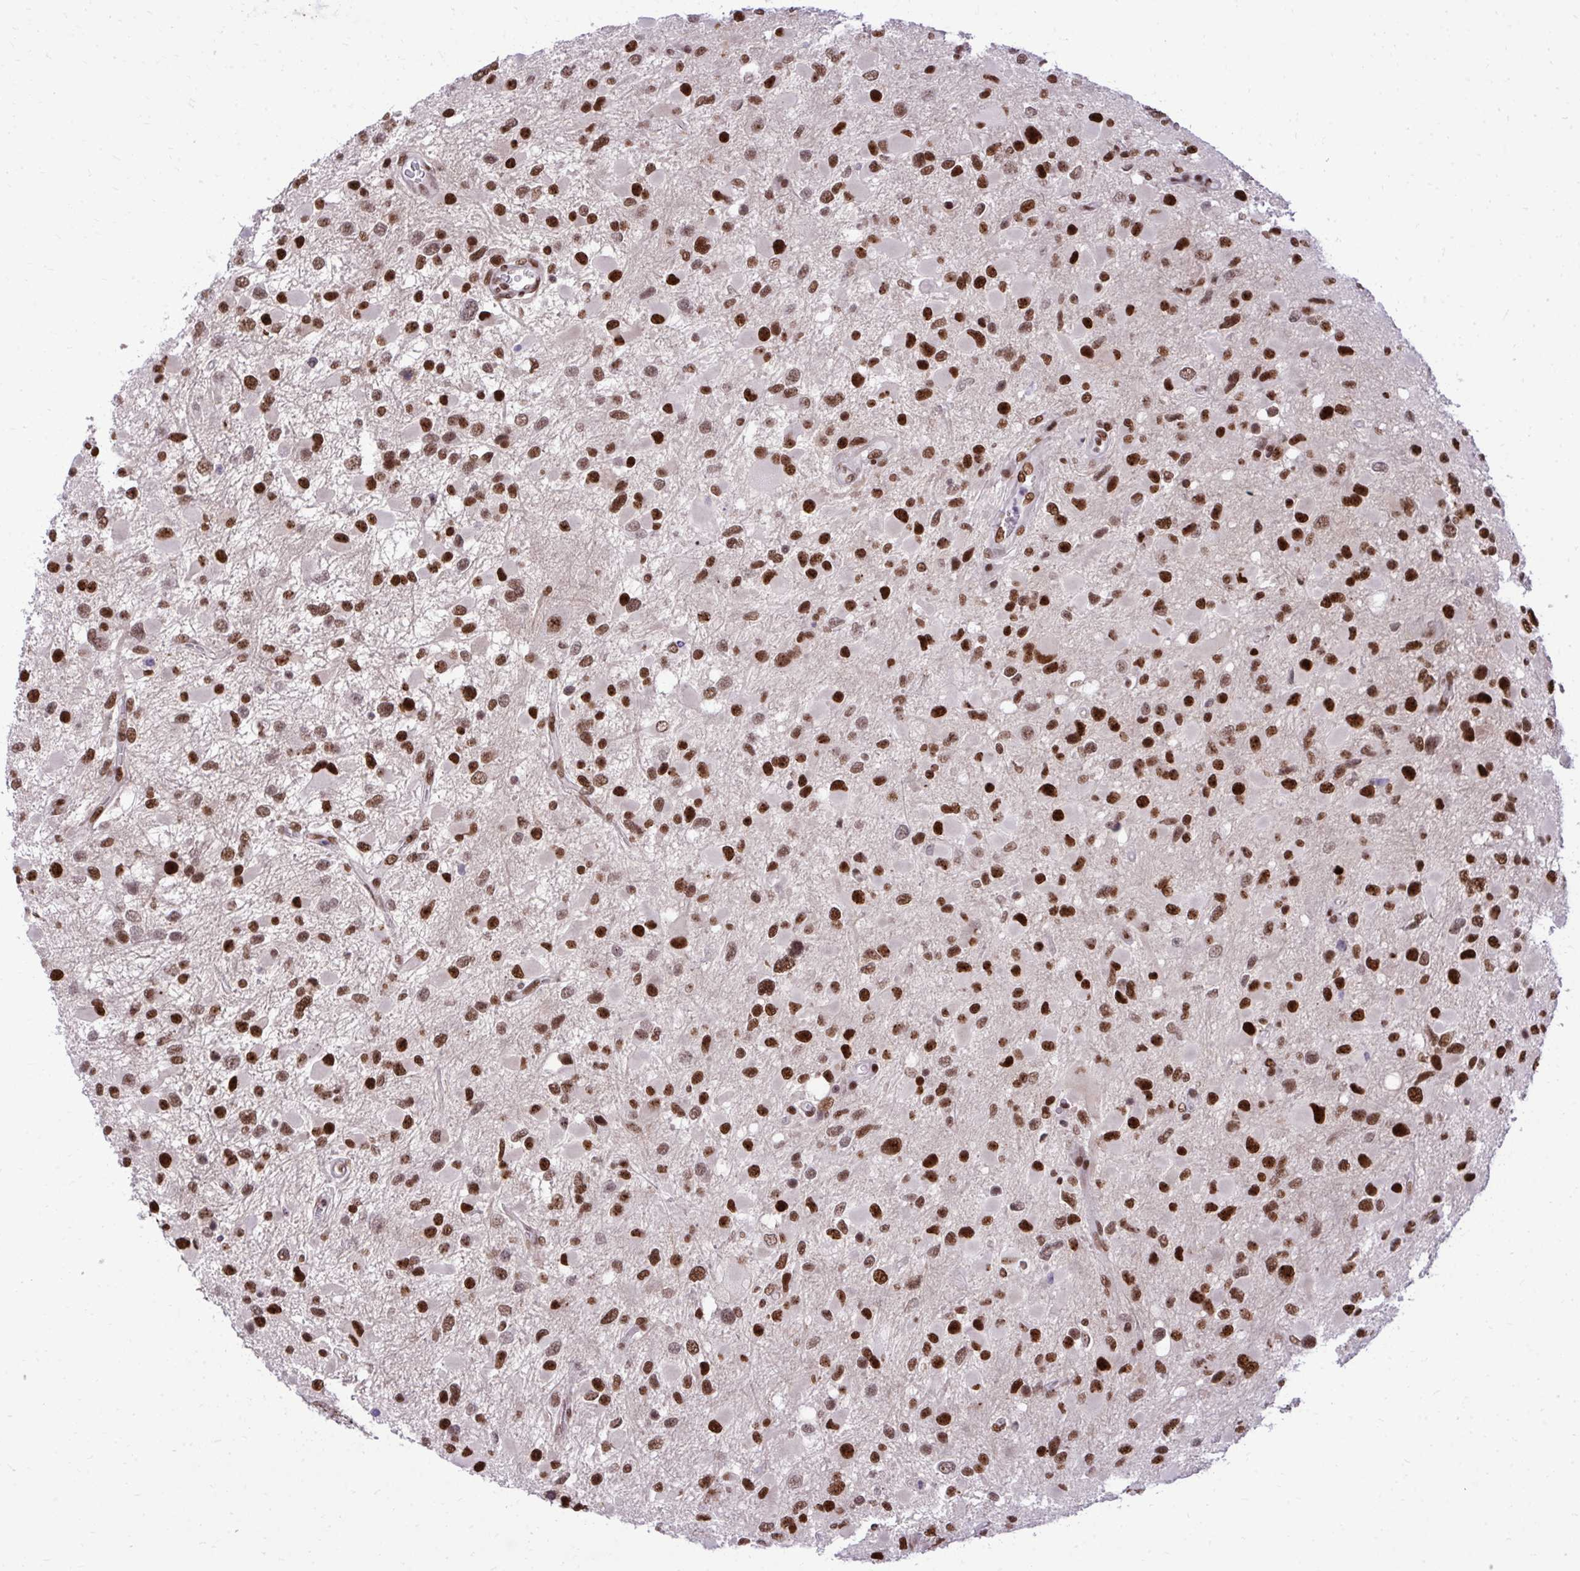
{"staining": {"intensity": "strong", "quantity": ">75%", "location": "nuclear"}, "tissue": "glioma", "cell_type": "Tumor cells", "image_type": "cancer", "snomed": [{"axis": "morphology", "description": "Glioma, malignant, Low grade"}, {"axis": "topography", "description": "Brain"}], "caption": "Glioma stained for a protein (brown) displays strong nuclear positive expression in about >75% of tumor cells.", "gene": "CDYL", "patient": {"sex": "female", "age": 32}}